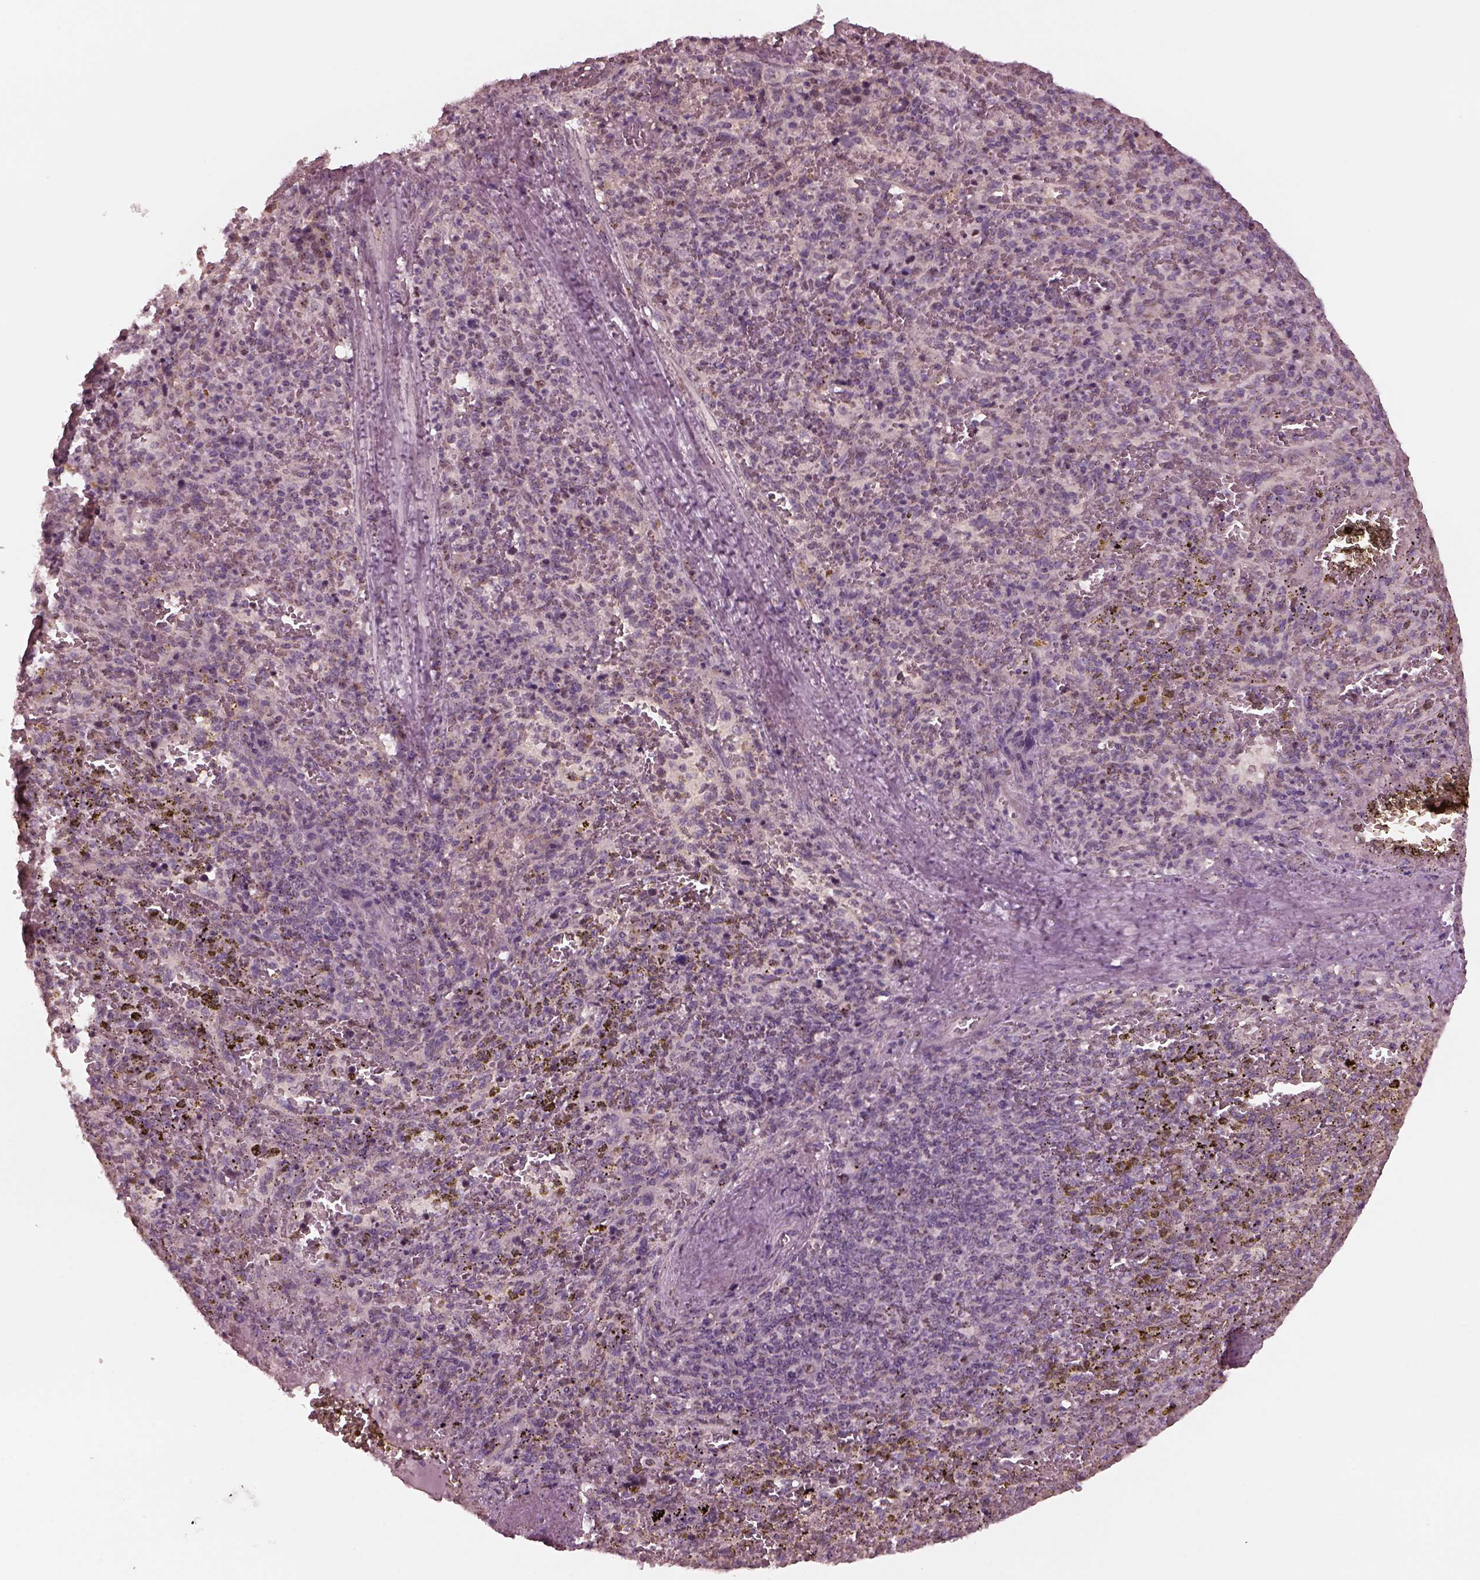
{"staining": {"intensity": "negative", "quantity": "none", "location": "none"}, "tissue": "spleen", "cell_type": "Cells in red pulp", "image_type": "normal", "snomed": [{"axis": "morphology", "description": "Normal tissue, NOS"}, {"axis": "topography", "description": "Spleen"}], "caption": "Immunohistochemistry micrograph of benign spleen: human spleen stained with DAB (3,3'-diaminobenzidine) shows no significant protein positivity in cells in red pulp.", "gene": "SAXO1", "patient": {"sex": "female", "age": 50}}